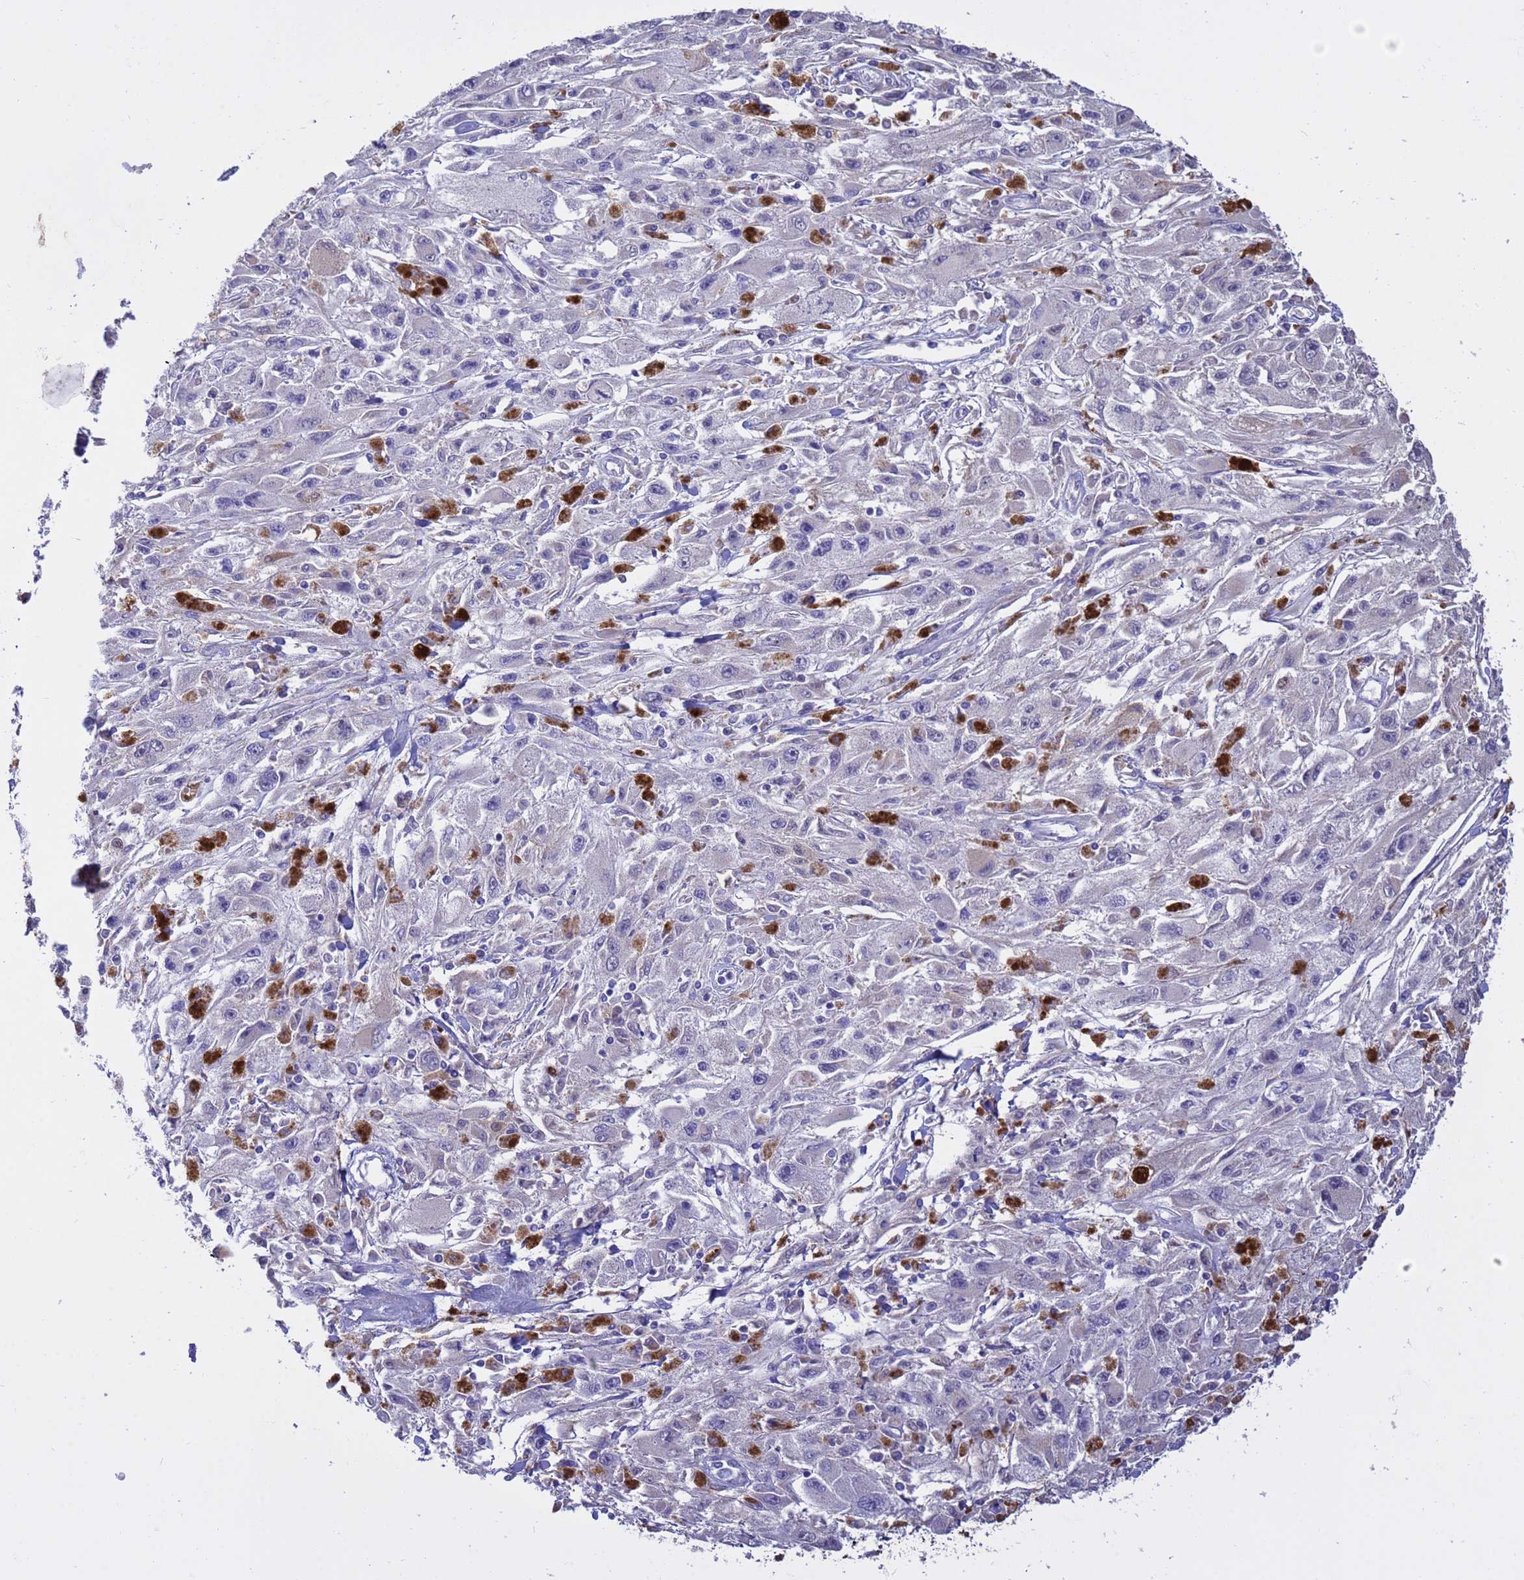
{"staining": {"intensity": "negative", "quantity": "none", "location": "none"}, "tissue": "melanoma", "cell_type": "Tumor cells", "image_type": "cancer", "snomed": [{"axis": "morphology", "description": "Malignant melanoma, Metastatic site"}, {"axis": "topography", "description": "Skin"}], "caption": "Micrograph shows no protein positivity in tumor cells of malignant melanoma (metastatic site) tissue.", "gene": "TUBGCP3", "patient": {"sex": "male", "age": 53}}